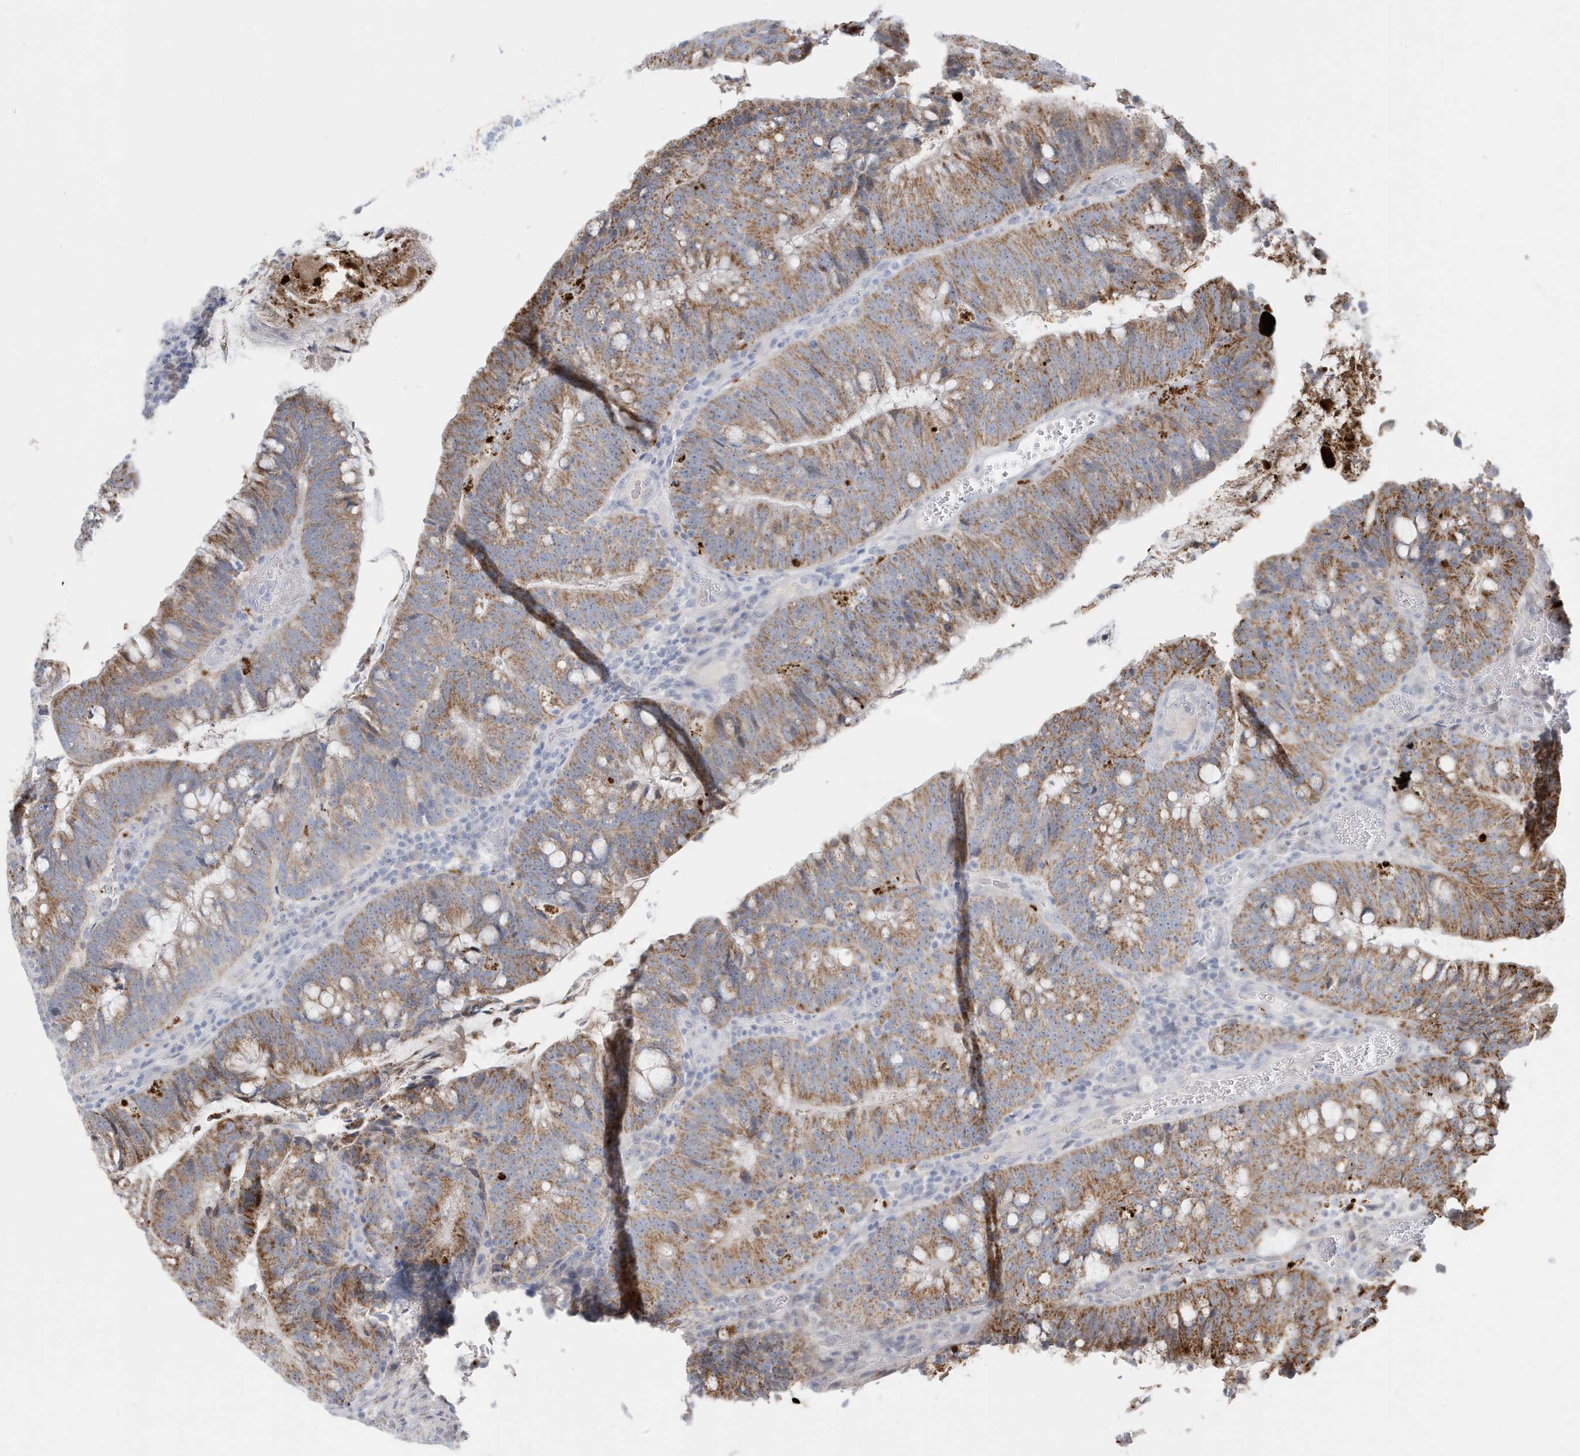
{"staining": {"intensity": "moderate", "quantity": ">75%", "location": "cytoplasmic/membranous"}, "tissue": "colorectal cancer", "cell_type": "Tumor cells", "image_type": "cancer", "snomed": [{"axis": "morphology", "description": "Adenocarcinoma, NOS"}, {"axis": "topography", "description": "Colon"}], "caption": "Immunohistochemical staining of colorectal adenocarcinoma shows medium levels of moderate cytoplasmic/membranous positivity in about >75% of tumor cells.", "gene": "FNDC1", "patient": {"sex": "female", "age": 66}}